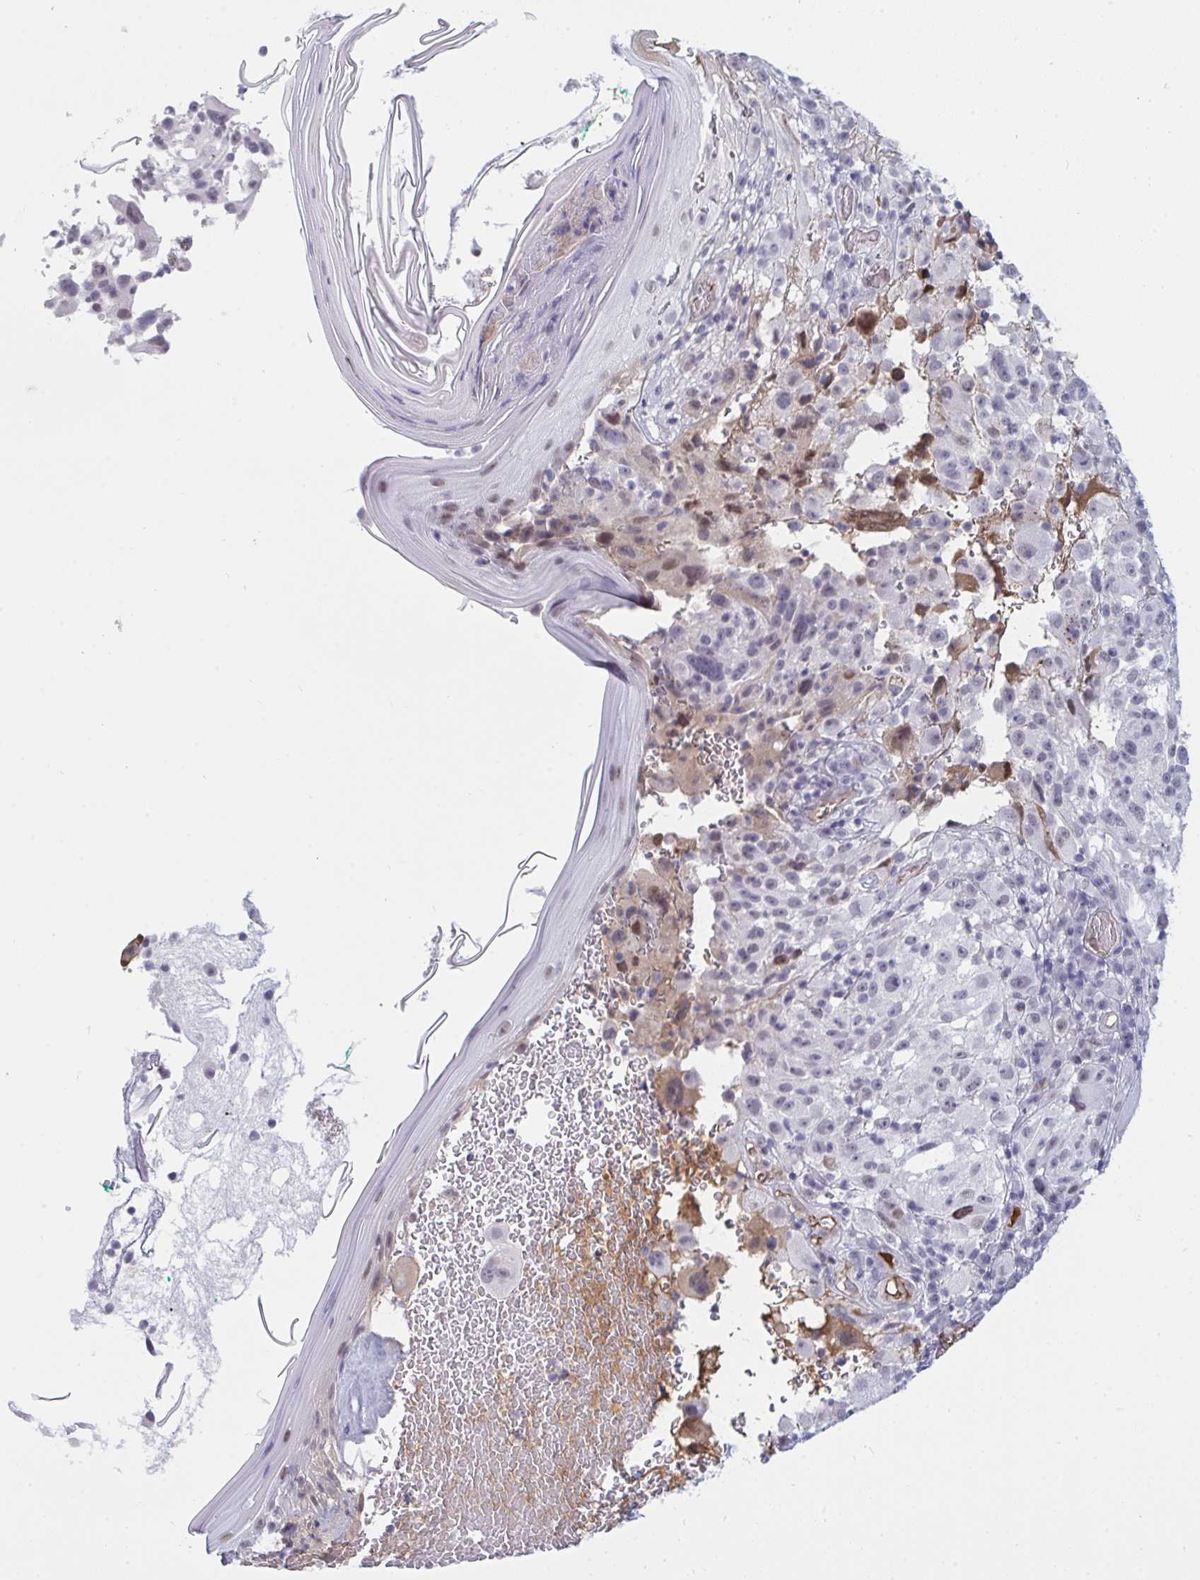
{"staining": {"intensity": "negative", "quantity": "none", "location": "none"}, "tissue": "melanoma", "cell_type": "Tumor cells", "image_type": "cancer", "snomed": [{"axis": "morphology", "description": "Malignant melanoma, NOS"}, {"axis": "topography", "description": "Skin"}], "caption": "IHC histopathology image of human malignant melanoma stained for a protein (brown), which exhibits no positivity in tumor cells. (DAB immunohistochemistry, high magnification).", "gene": "DSCAML1", "patient": {"sex": "female", "age": 71}}